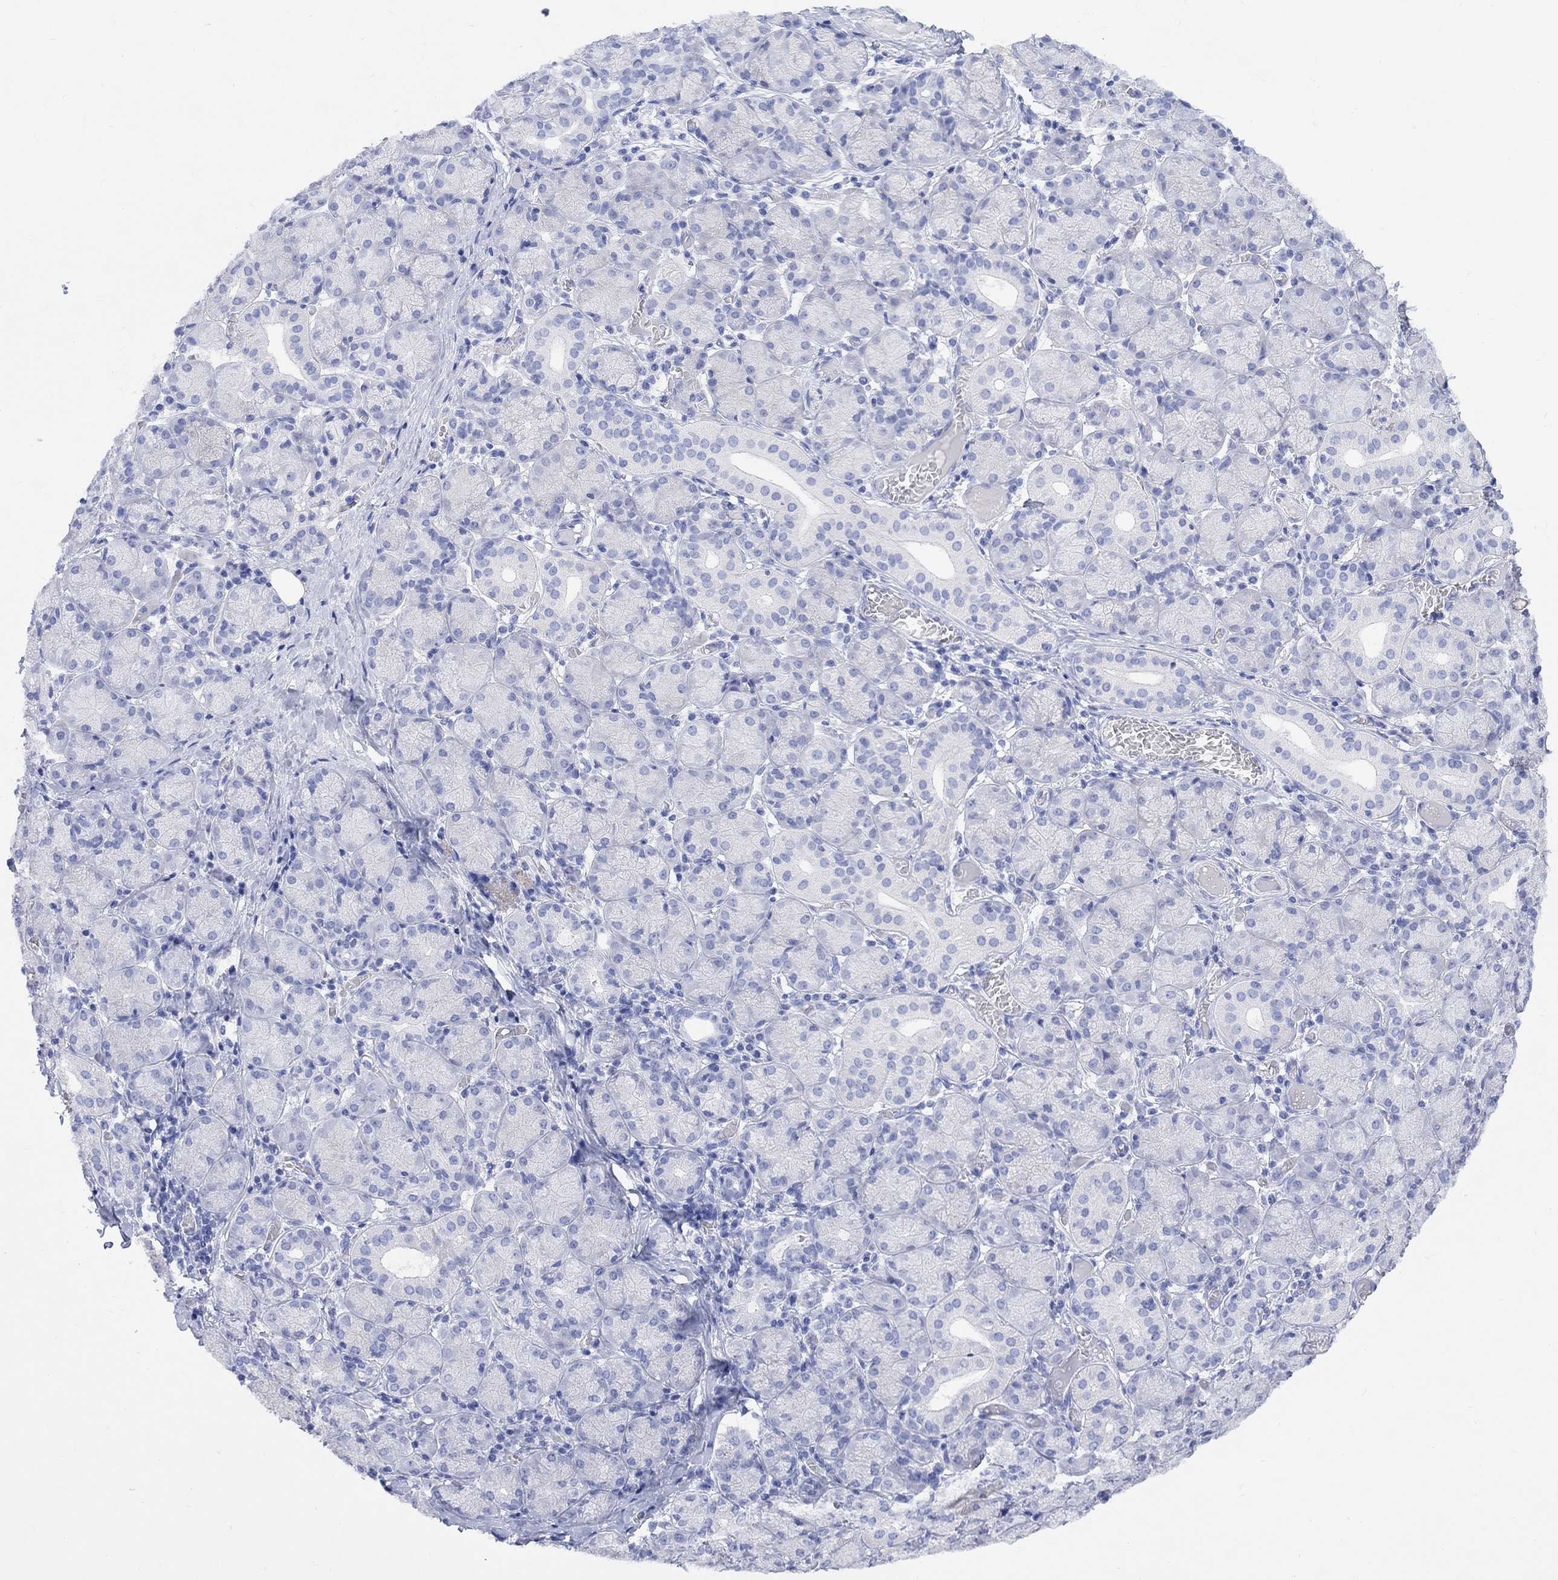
{"staining": {"intensity": "negative", "quantity": "none", "location": "none"}, "tissue": "salivary gland", "cell_type": "Glandular cells", "image_type": "normal", "snomed": [{"axis": "morphology", "description": "Normal tissue, NOS"}, {"axis": "topography", "description": "Salivary gland"}, {"axis": "topography", "description": "Peripheral nerve tissue"}], "caption": "Glandular cells are negative for protein expression in unremarkable human salivary gland. (DAB (3,3'-diaminobenzidine) IHC with hematoxylin counter stain).", "gene": "MYL1", "patient": {"sex": "female", "age": 24}}